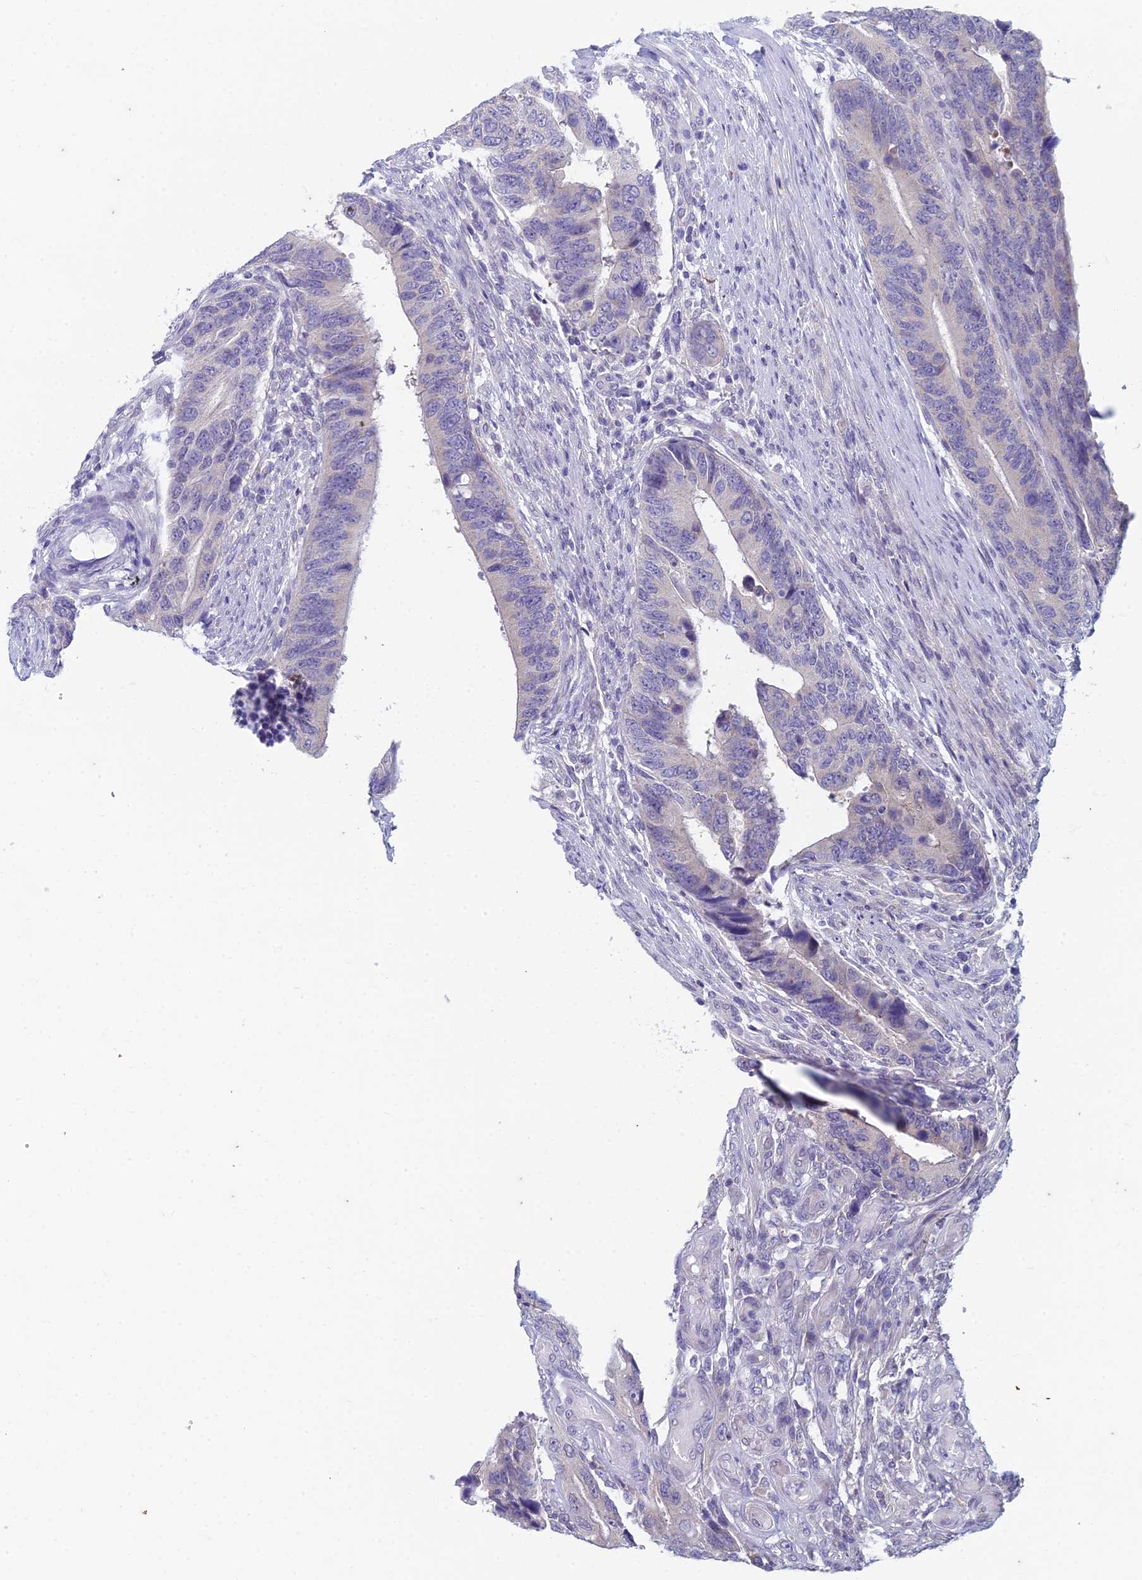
{"staining": {"intensity": "negative", "quantity": "none", "location": "none"}, "tissue": "colorectal cancer", "cell_type": "Tumor cells", "image_type": "cancer", "snomed": [{"axis": "morphology", "description": "Adenocarcinoma, NOS"}, {"axis": "topography", "description": "Colon"}], "caption": "DAB immunohistochemical staining of human colorectal cancer shows no significant staining in tumor cells.", "gene": "EEF2KMT", "patient": {"sex": "male", "age": 87}}